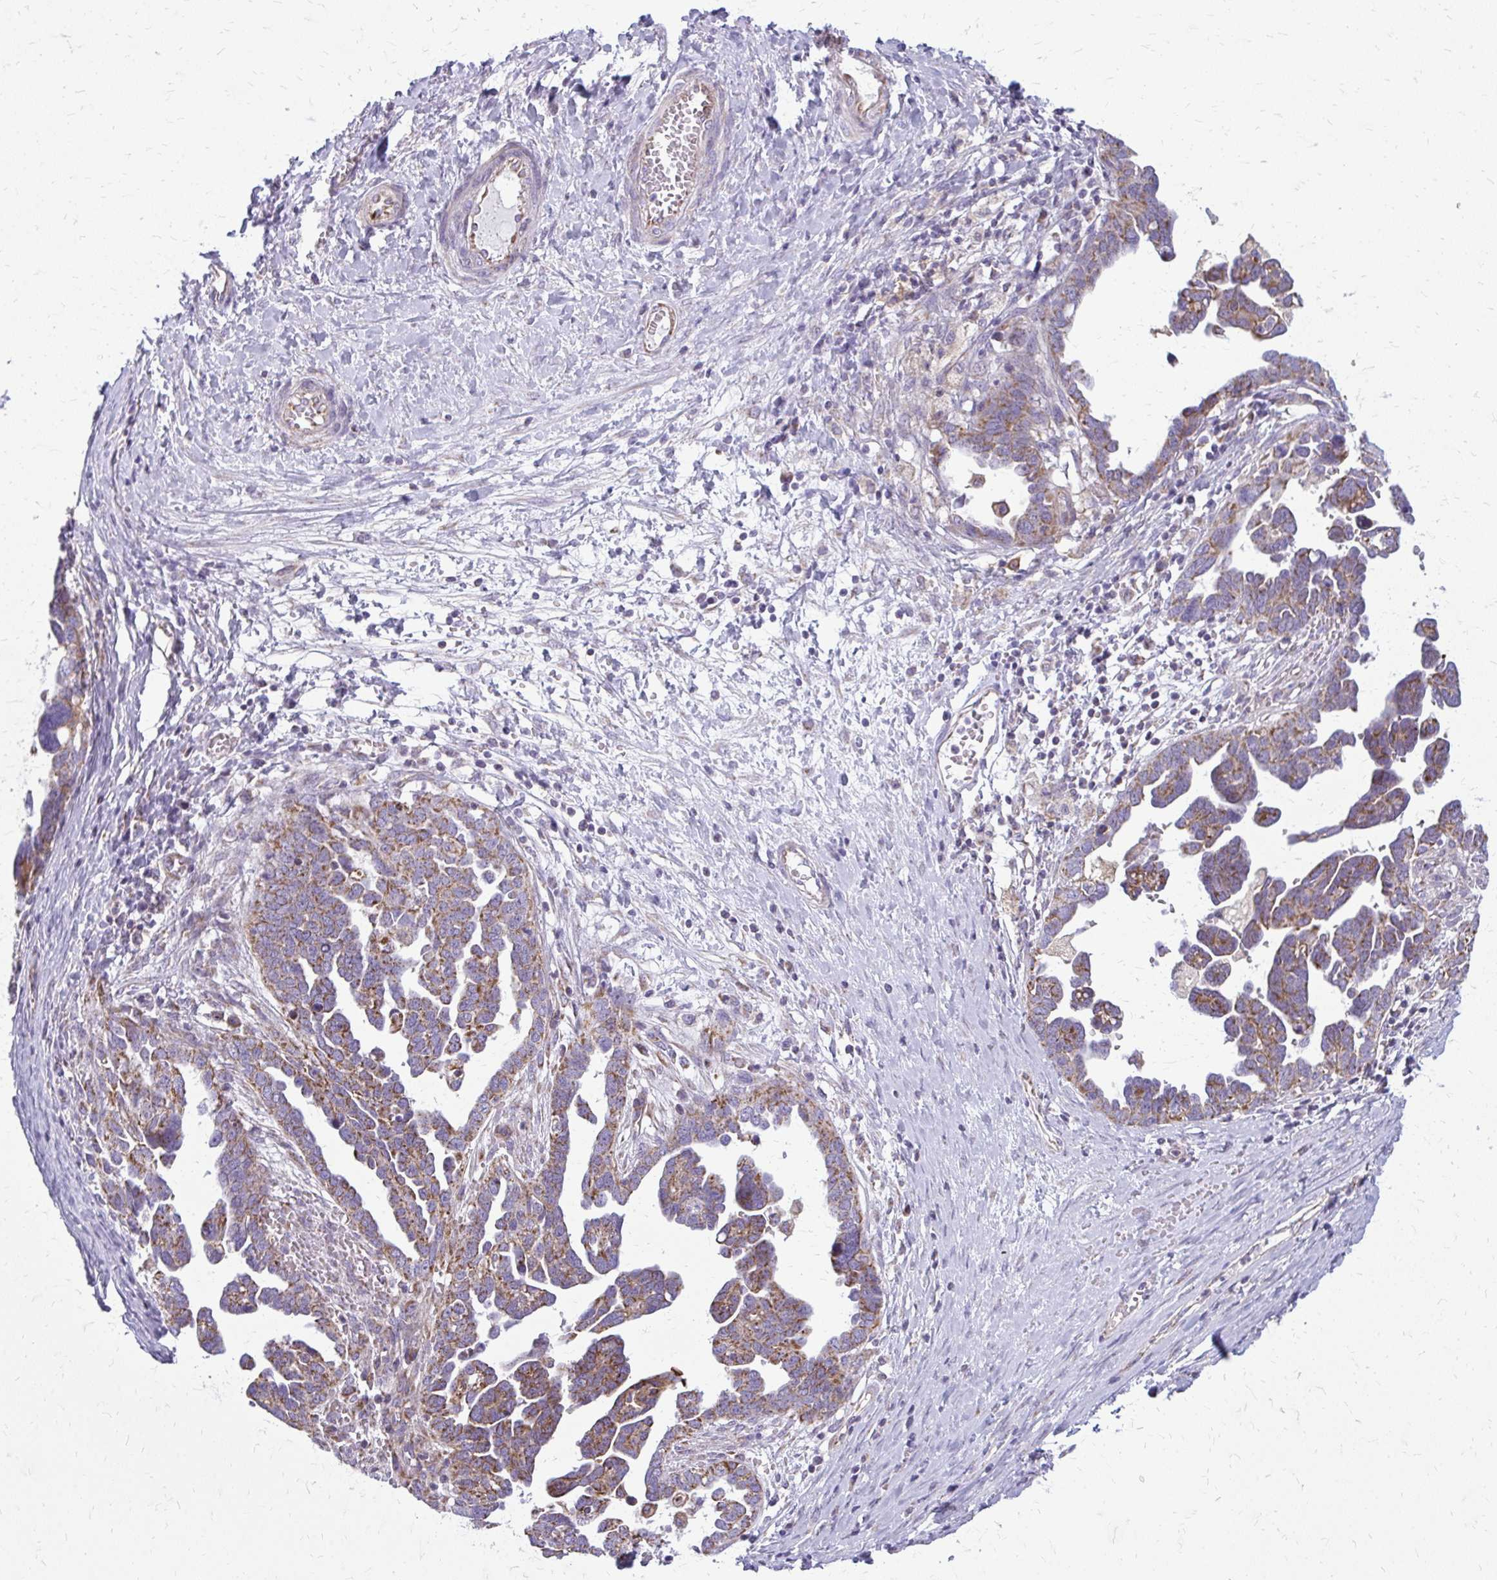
{"staining": {"intensity": "moderate", "quantity": ">75%", "location": "cytoplasmic/membranous"}, "tissue": "ovarian cancer", "cell_type": "Tumor cells", "image_type": "cancer", "snomed": [{"axis": "morphology", "description": "Cystadenocarcinoma, serous, NOS"}, {"axis": "topography", "description": "Ovary"}], "caption": "Moderate cytoplasmic/membranous positivity is identified in about >75% of tumor cells in serous cystadenocarcinoma (ovarian).", "gene": "IFIT1", "patient": {"sex": "female", "age": 54}}